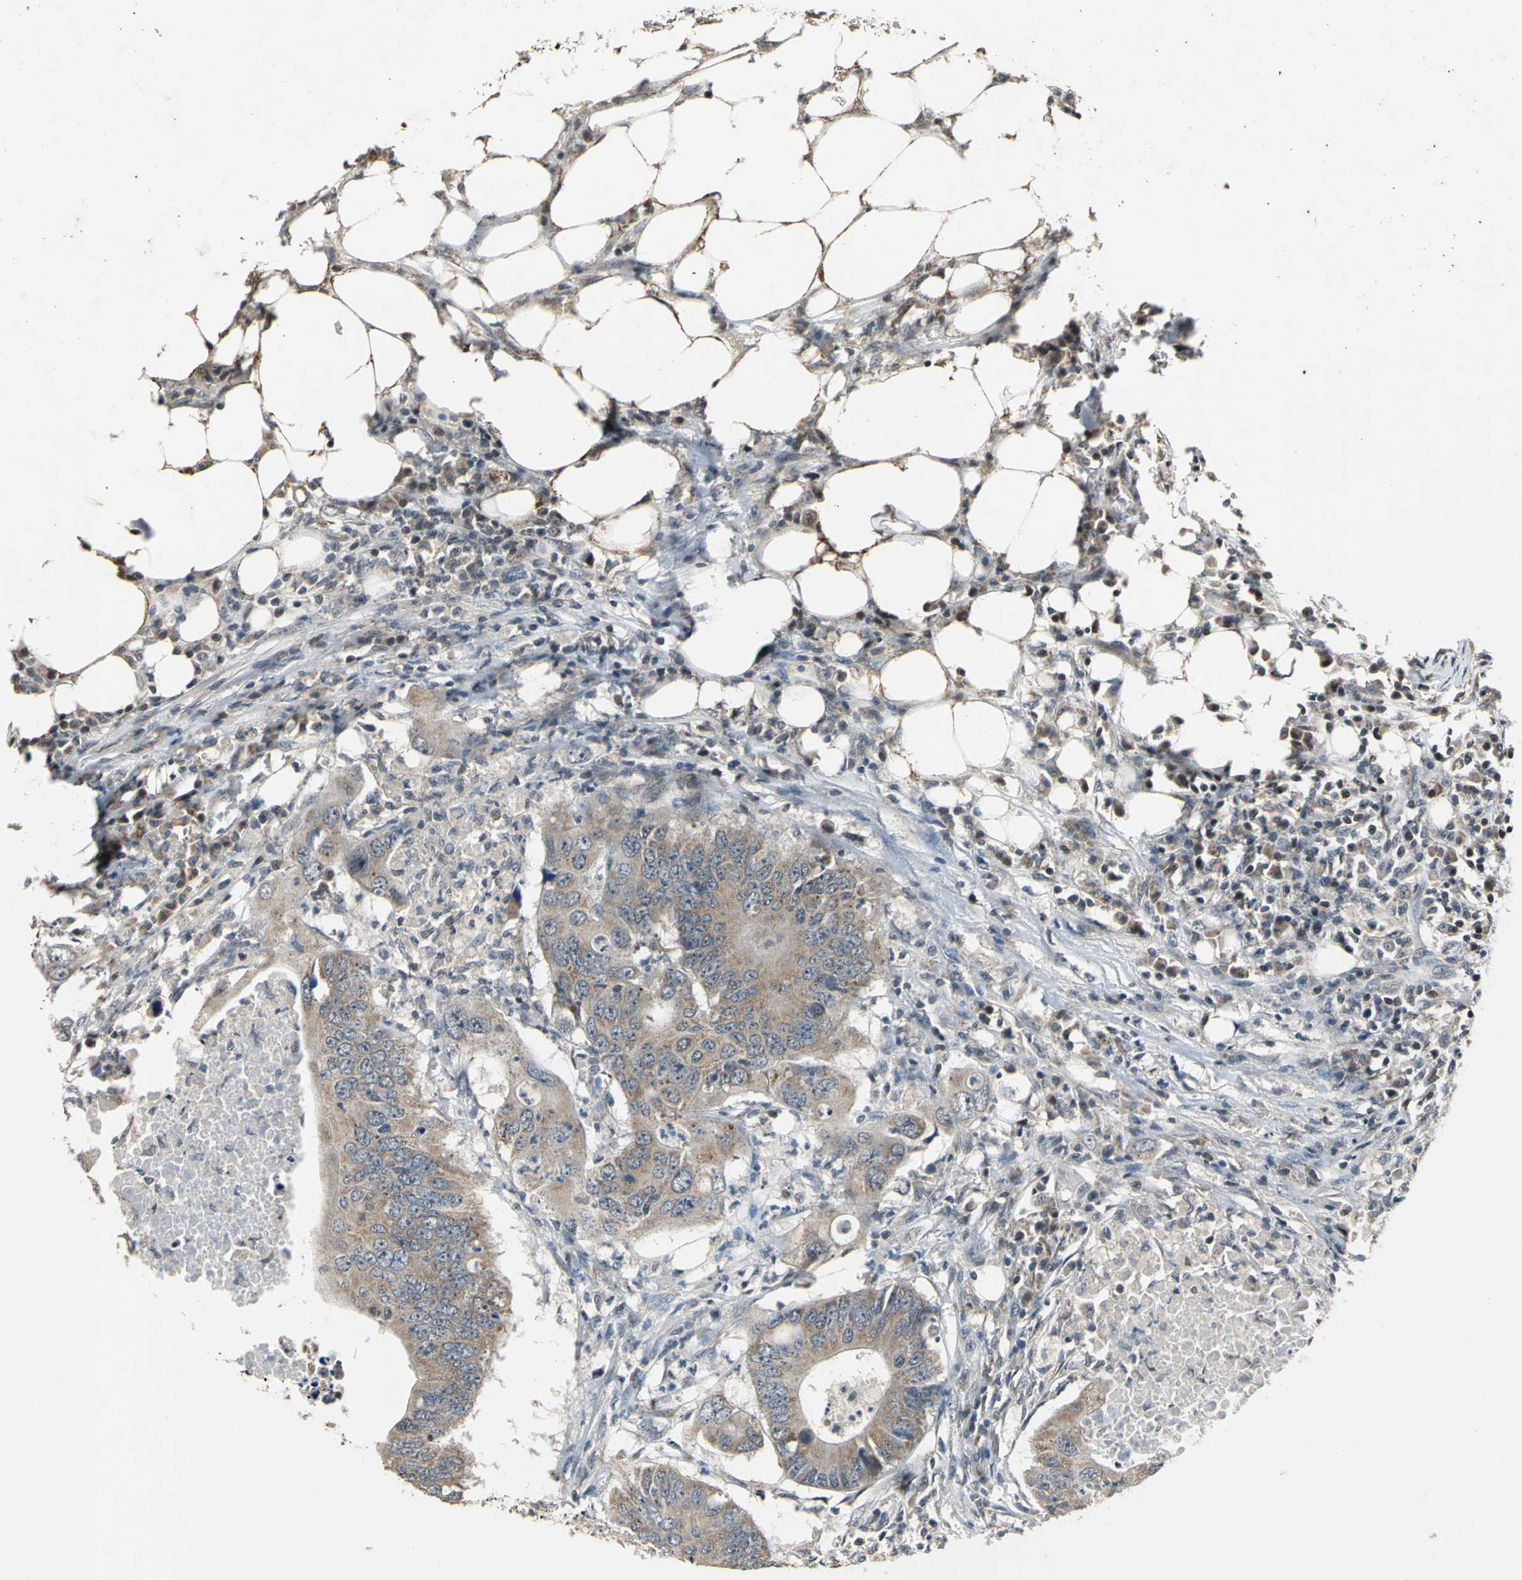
{"staining": {"intensity": "moderate", "quantity": ">75%", "location": "cytoplasmic/membranous"}, "tissue": "colorectal cancer", "cell_type": "Tumor cells", "image_type": "cancer", "snomed": [{"axis": "morphology", "description": "Adenocarcinoma, NOS"}, {"axis": "topography", "description": "Colon"}], "caption": "Moderate cytoplasmic/membranous protein positivity is present in about >75% of tumor cells in colorectal cancer (adenocarcinoma). (Stains: DAB in brown, nuclei in blue, Microscopy: brightfield microscopy at high magnification).", "gene": "JADE3", "patient": {"sex": "male", "age": 71}}